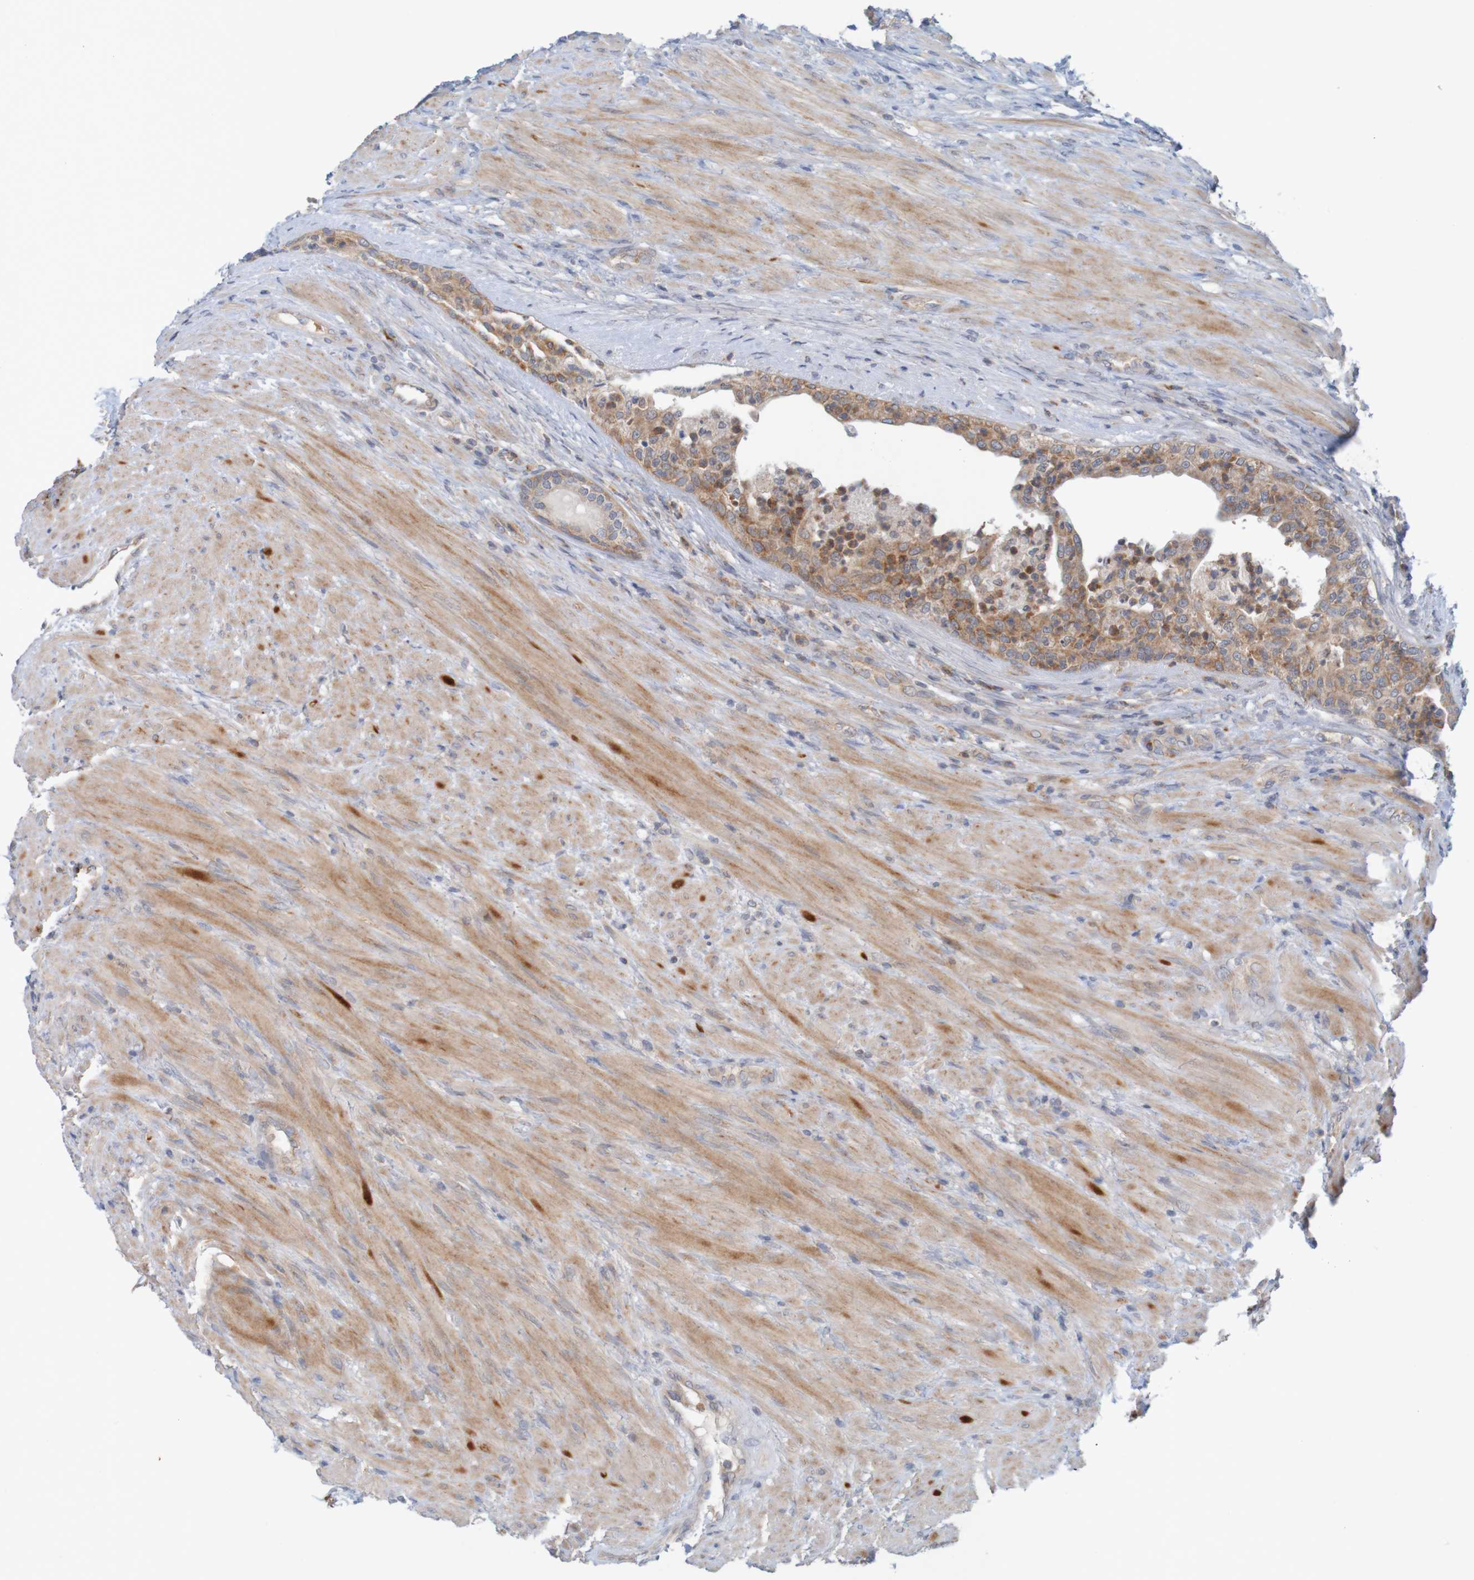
{"staining": {"intensity": "moderate", "quantity": ">75%", "location": "cytoplasmic/membranous"}, "tissue": "prostate", "cell_type": "Glandular cells", "image_type": "normal", "snomed": [{"axis": "morphology", "description": "Normal tissue, NOS"}, {"axis": "topography", "description": "Prostate"}], "caption": "A high-resolution micrograph shows immunohistochemistry staining of normal prostate, which reveals moderate cytoplasmic/membranous positivity in about >75% of glandular cells.", "gene": "NAV2", "patient": {"sex": "male", "age": 76}}